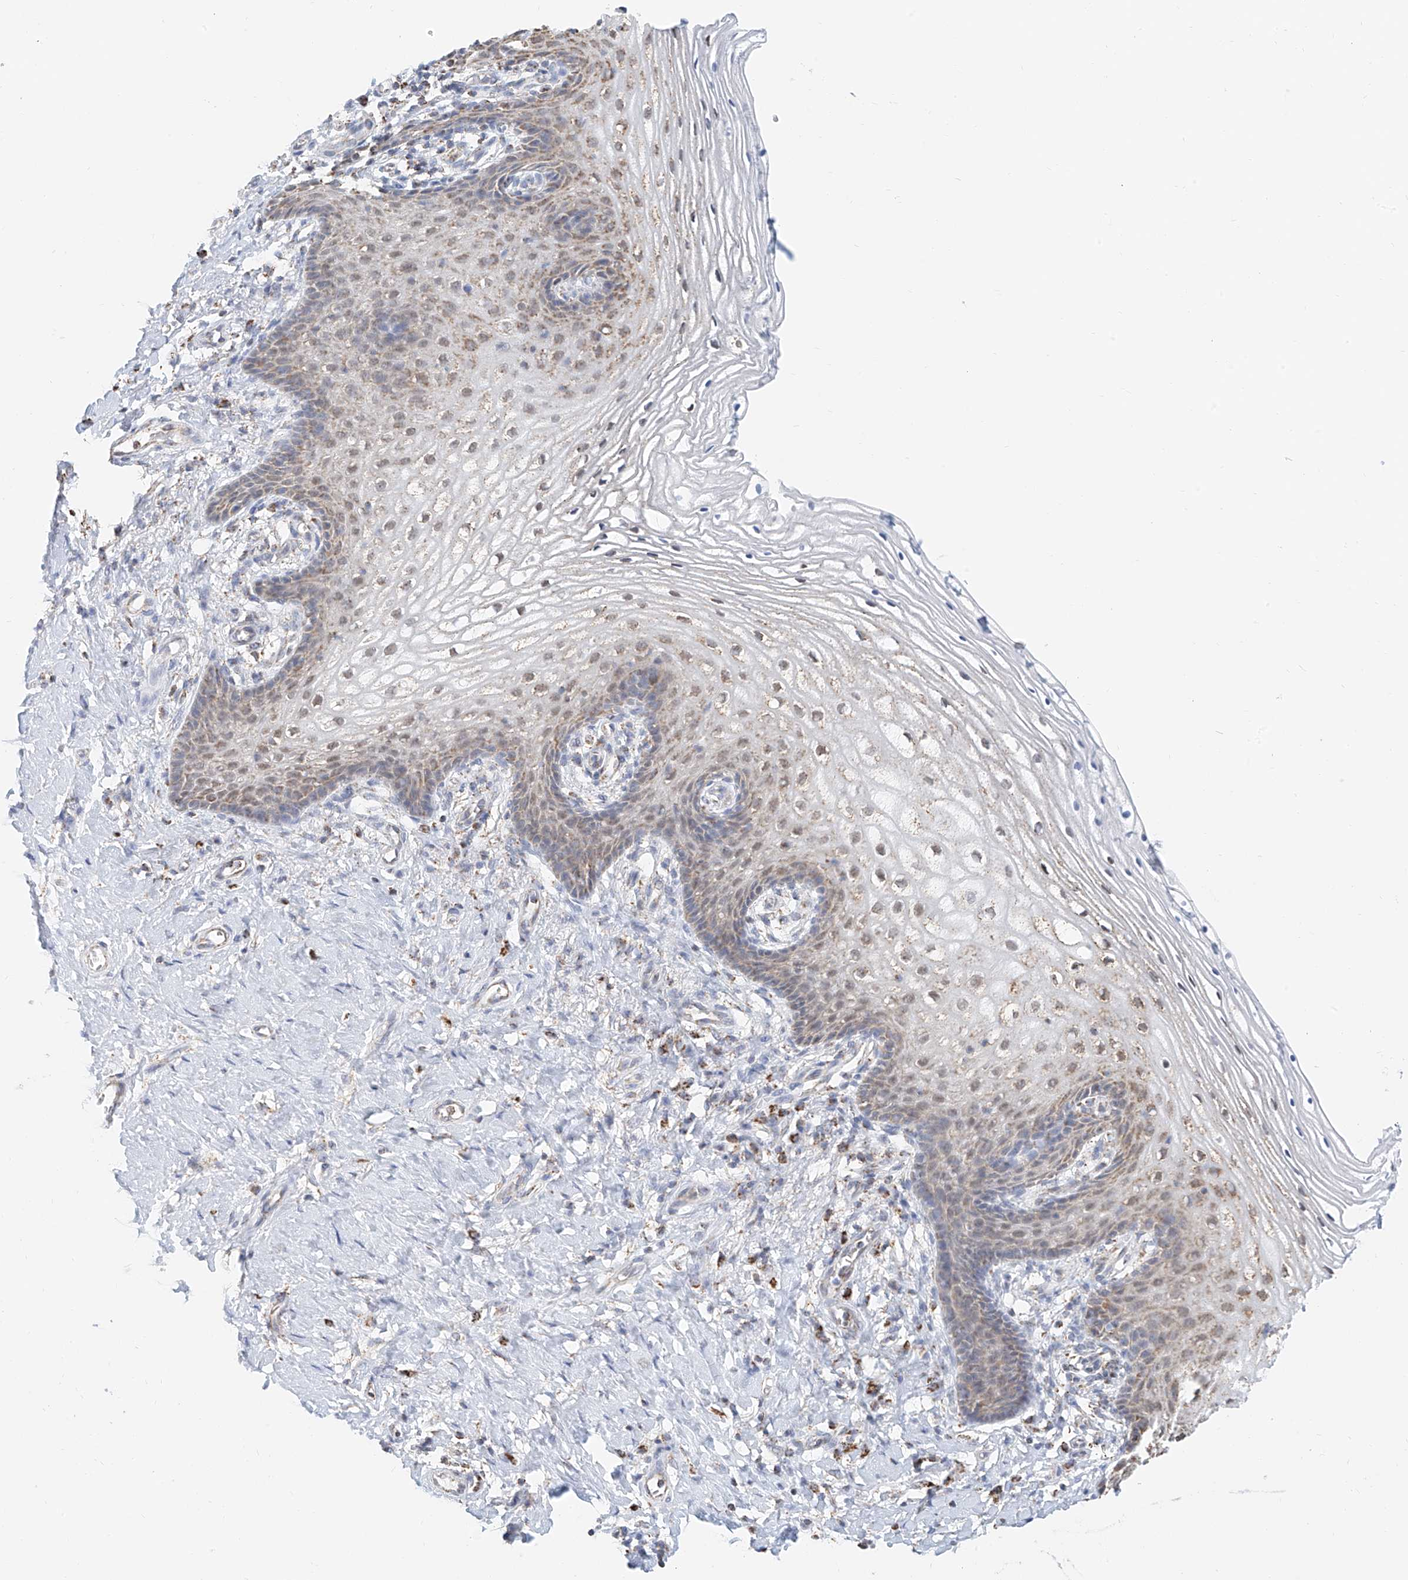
{"staining": {"intensity": "weak", "quantity": "25%-75%", "location": "cytoplasmic/membranous,nuclear"}, "tissue": "vagina", "cell_type": "Squamous epithelial cells", "image_type": "normal", "snomed": [{"axis": "morphology", "description": "Normal tissue, NOS"}, {"axis": "topography", "description": "Vagina"}], "caption": "The image shows immunohistochemical staining of benign vagina. There is weak cytoplasmic/membranous,nuclear staining is seen in about 25%-75% of squamous epithelial cells. (Stains: DAB (3,3'-diaminobenzidine) in brown, nuclei in blue, Microscopy: brightfield microscopy at high magnification).", "gene": "NALCN", "patient": {"sex": "female", "age": 60}}